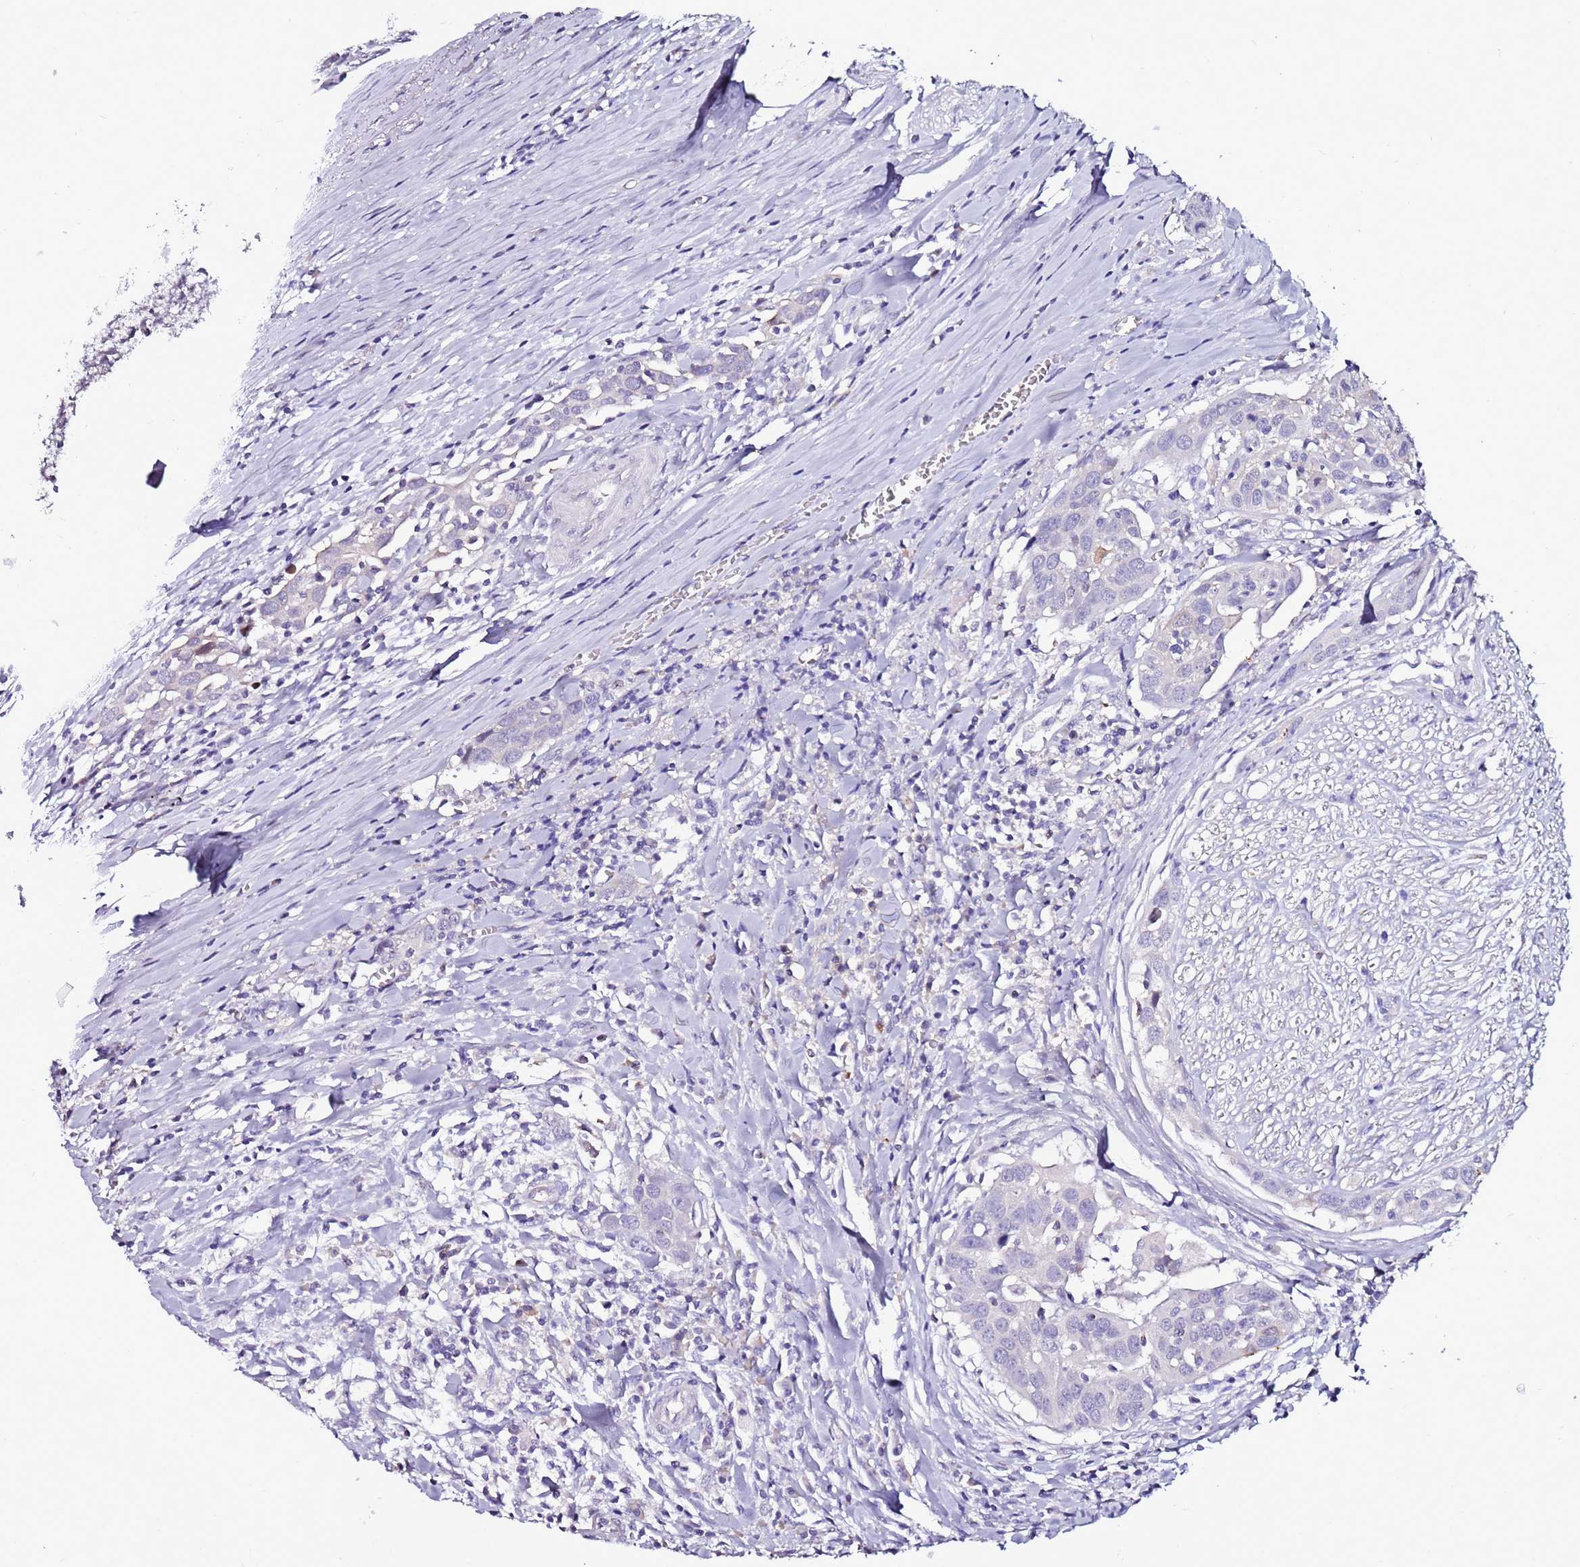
{"staining": {"intensity": "negative", "quantity": "none", "location": "none"}, "tissue": "head and neck cancer", "cell_type": "Tumor cells", "image_type": "cancer", "snomed": [{"axis": "morphology", "description": "Squamous cell carcinoma, NOS"}, {"axis": "topography", "description": "Oral tissue"}, {"axis": "topography", "description": "Head-Neck"}], "caption": "Tumor cells show no significant staining in head and neck cancer.", "gene": "SRRM5", "patient": {"sex": "female", "age": 50}}